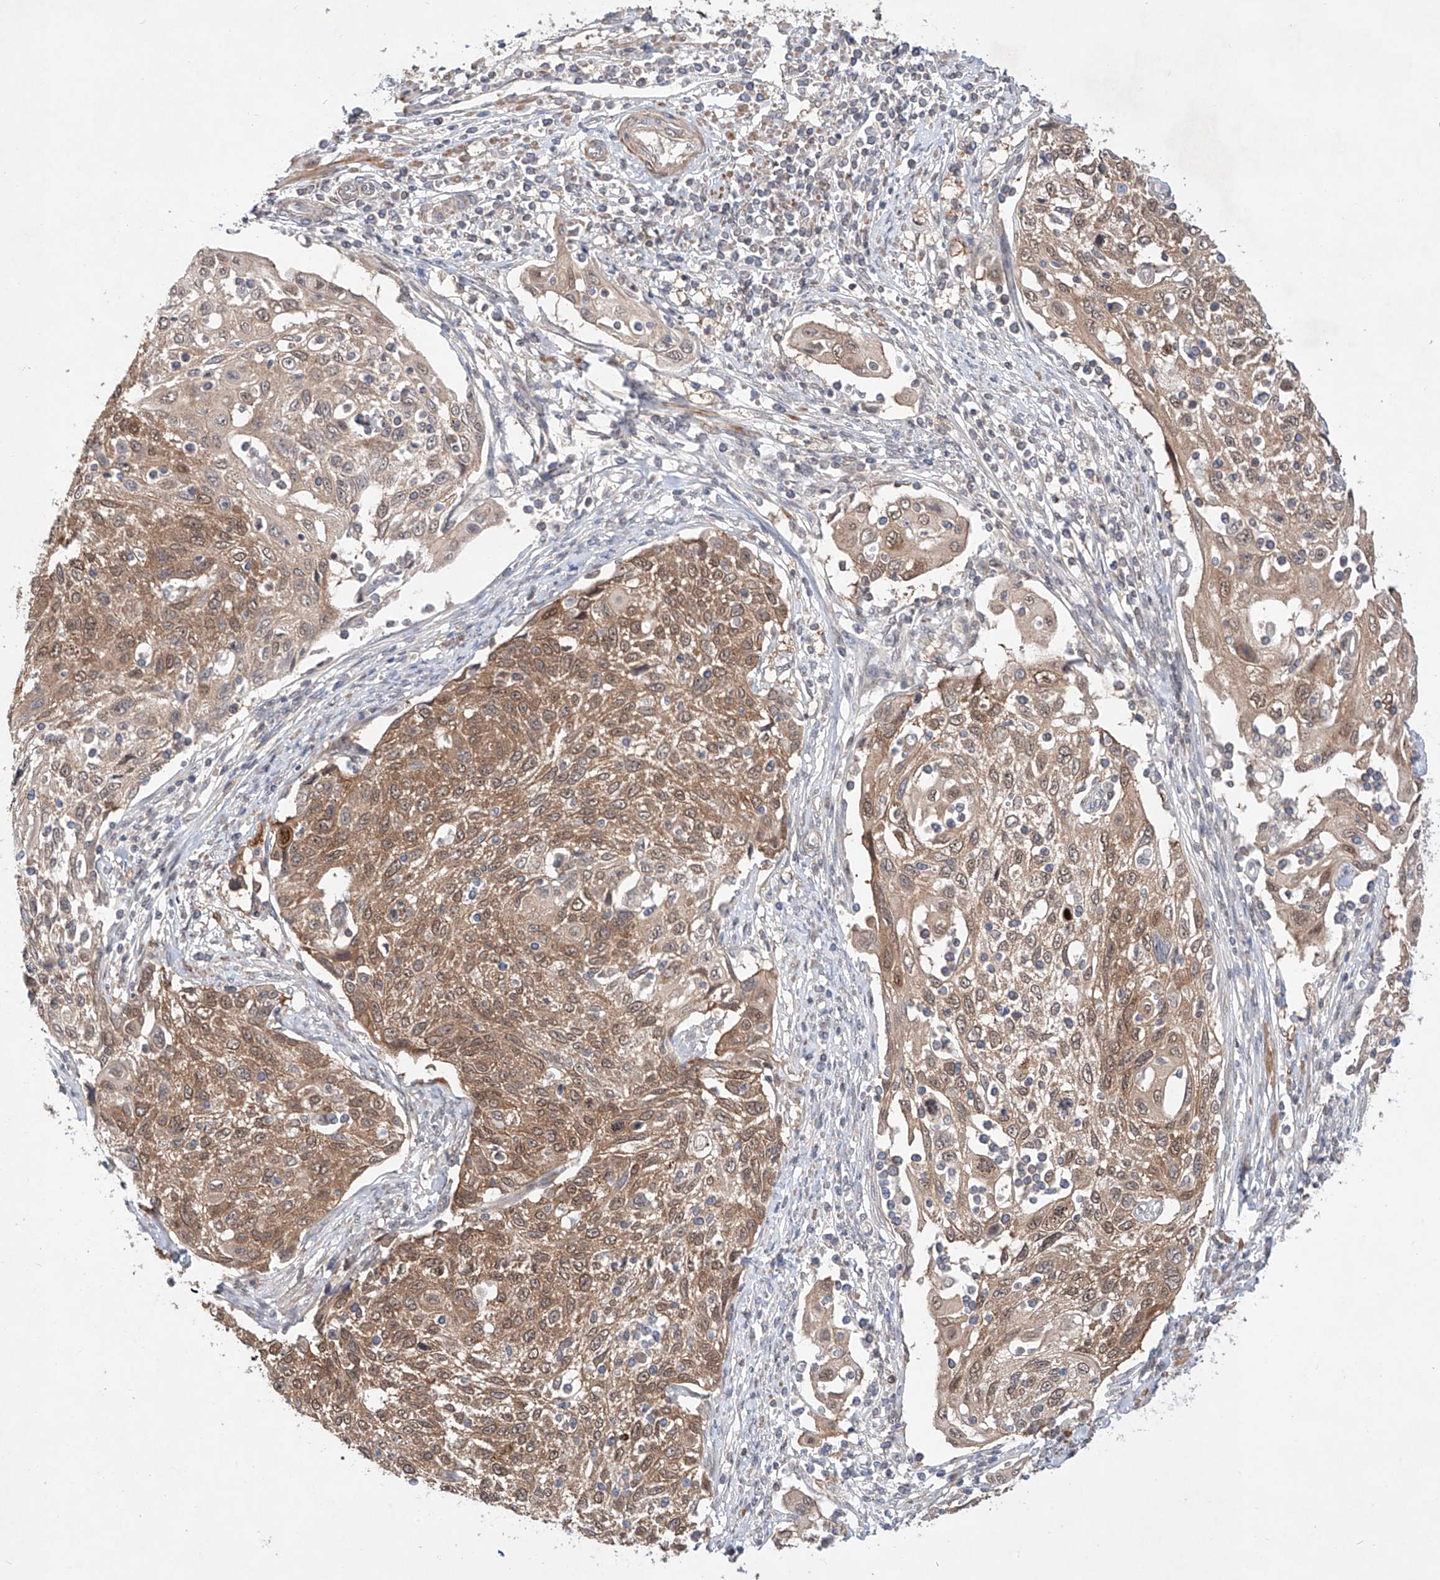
{"staining": {"intensity": "moderate", "quantity": ">75%", "location": "cytoplasmic/membranous,nuclear"}, "tissue": "cervical cancer", "cell_type": "Tumor cells", "image_type": "cancer", "snomed": [{"axis": "morphology", "description": "Squamous cell carcinoma, NOS"}, {"axis": "topography", "description": "Cervix"}], "caption": "A brown stain shows moderate cytoplasmic/membranous and nuclear expression of a protein in human cervical squamous cell carcinoma tumor cells.", "gene": "TSR2", "patient": {"sex": "female", "age": 70}}